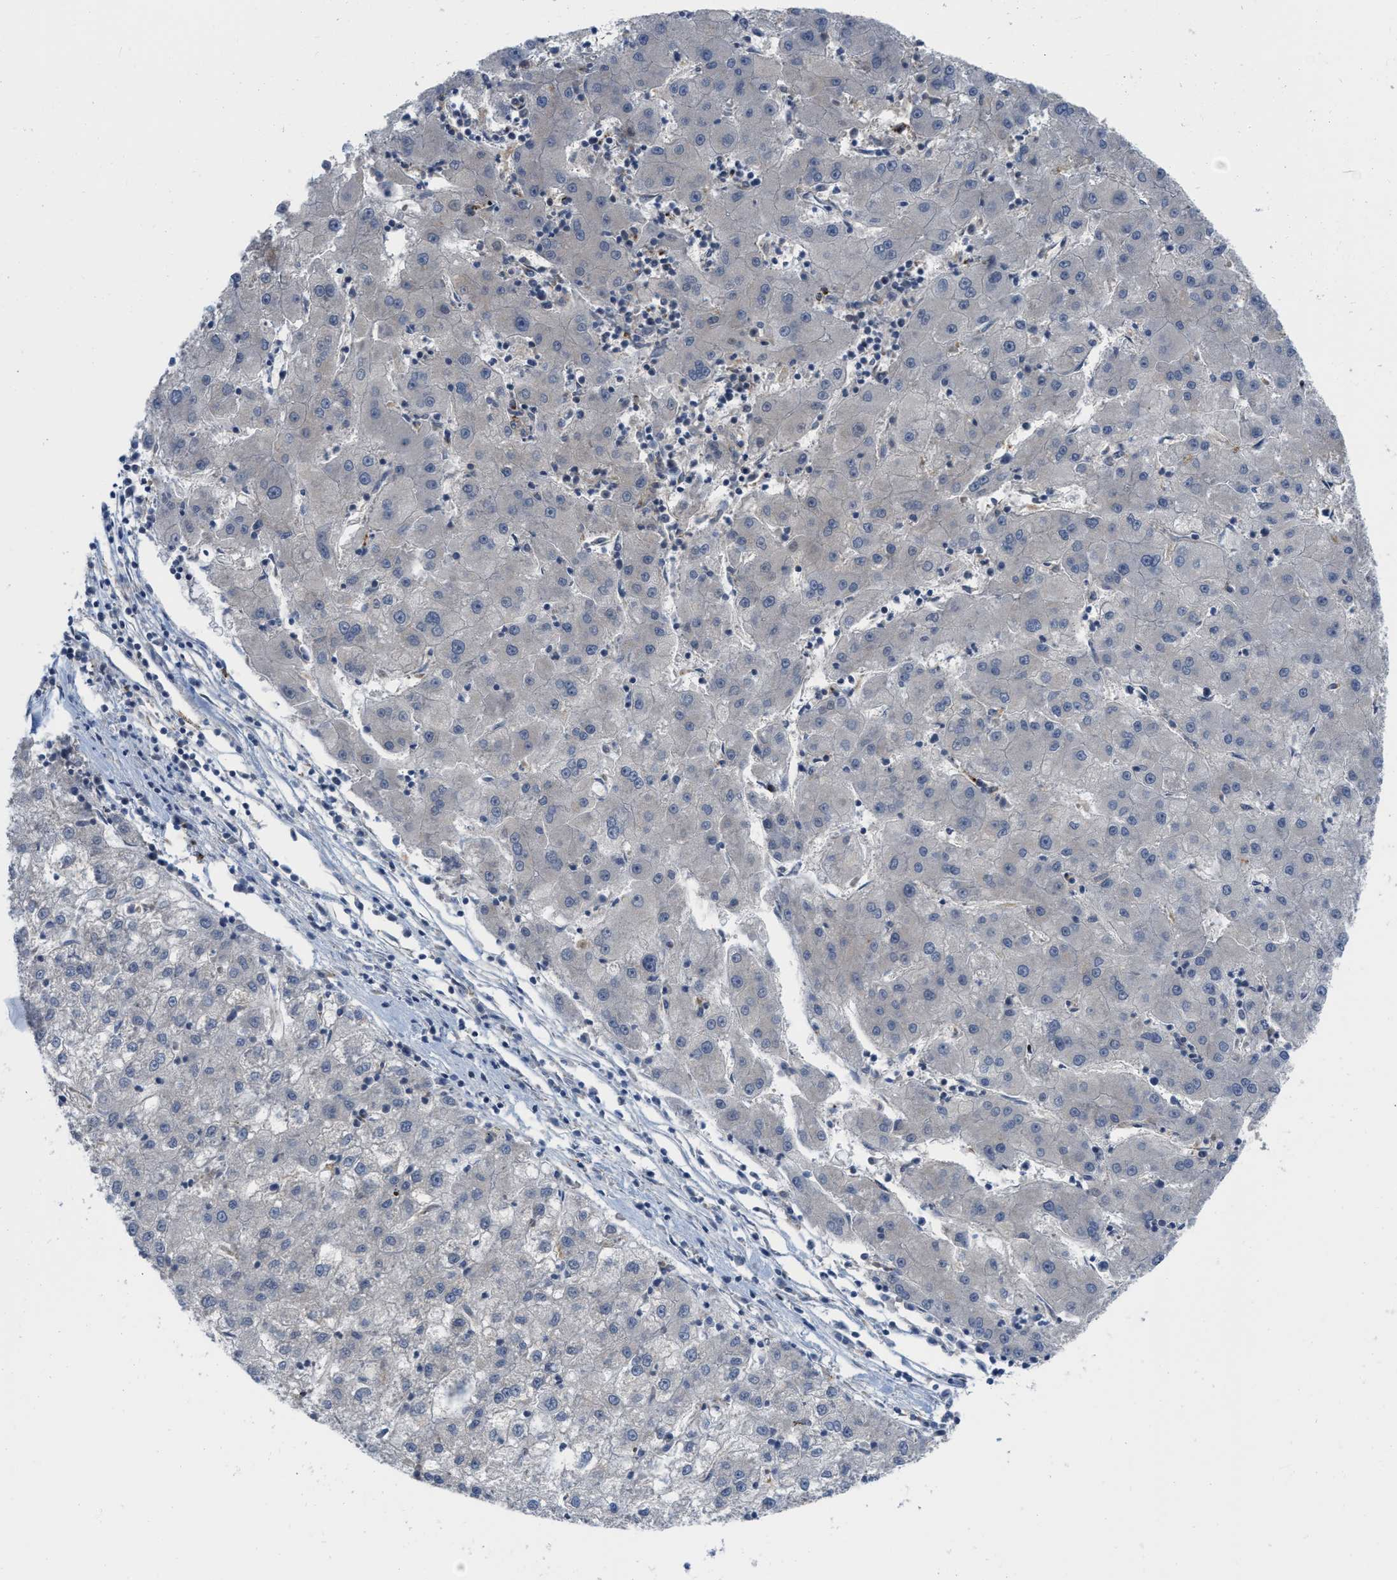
{"staining": {"intensity": "negative", "quantity": "none", "location": "none"}, "tissue": "liver cancer", "cell_type": "Tumor cells", "image_type": "cancer", "snomed": [{"axis": "morphology", "description": "Carcinoma, Hepatocellular, NOS"}, {"axis": "topography", "description": "Liver"}], "caption": "A high-resolution image shows immunohistochemistry staining of liver cancer (hepatocellular carcinoma), which displays no significant expression in tumor cells.", "gene": "NAPEPLD", "patient": {"sex": "male", "age": 72}}